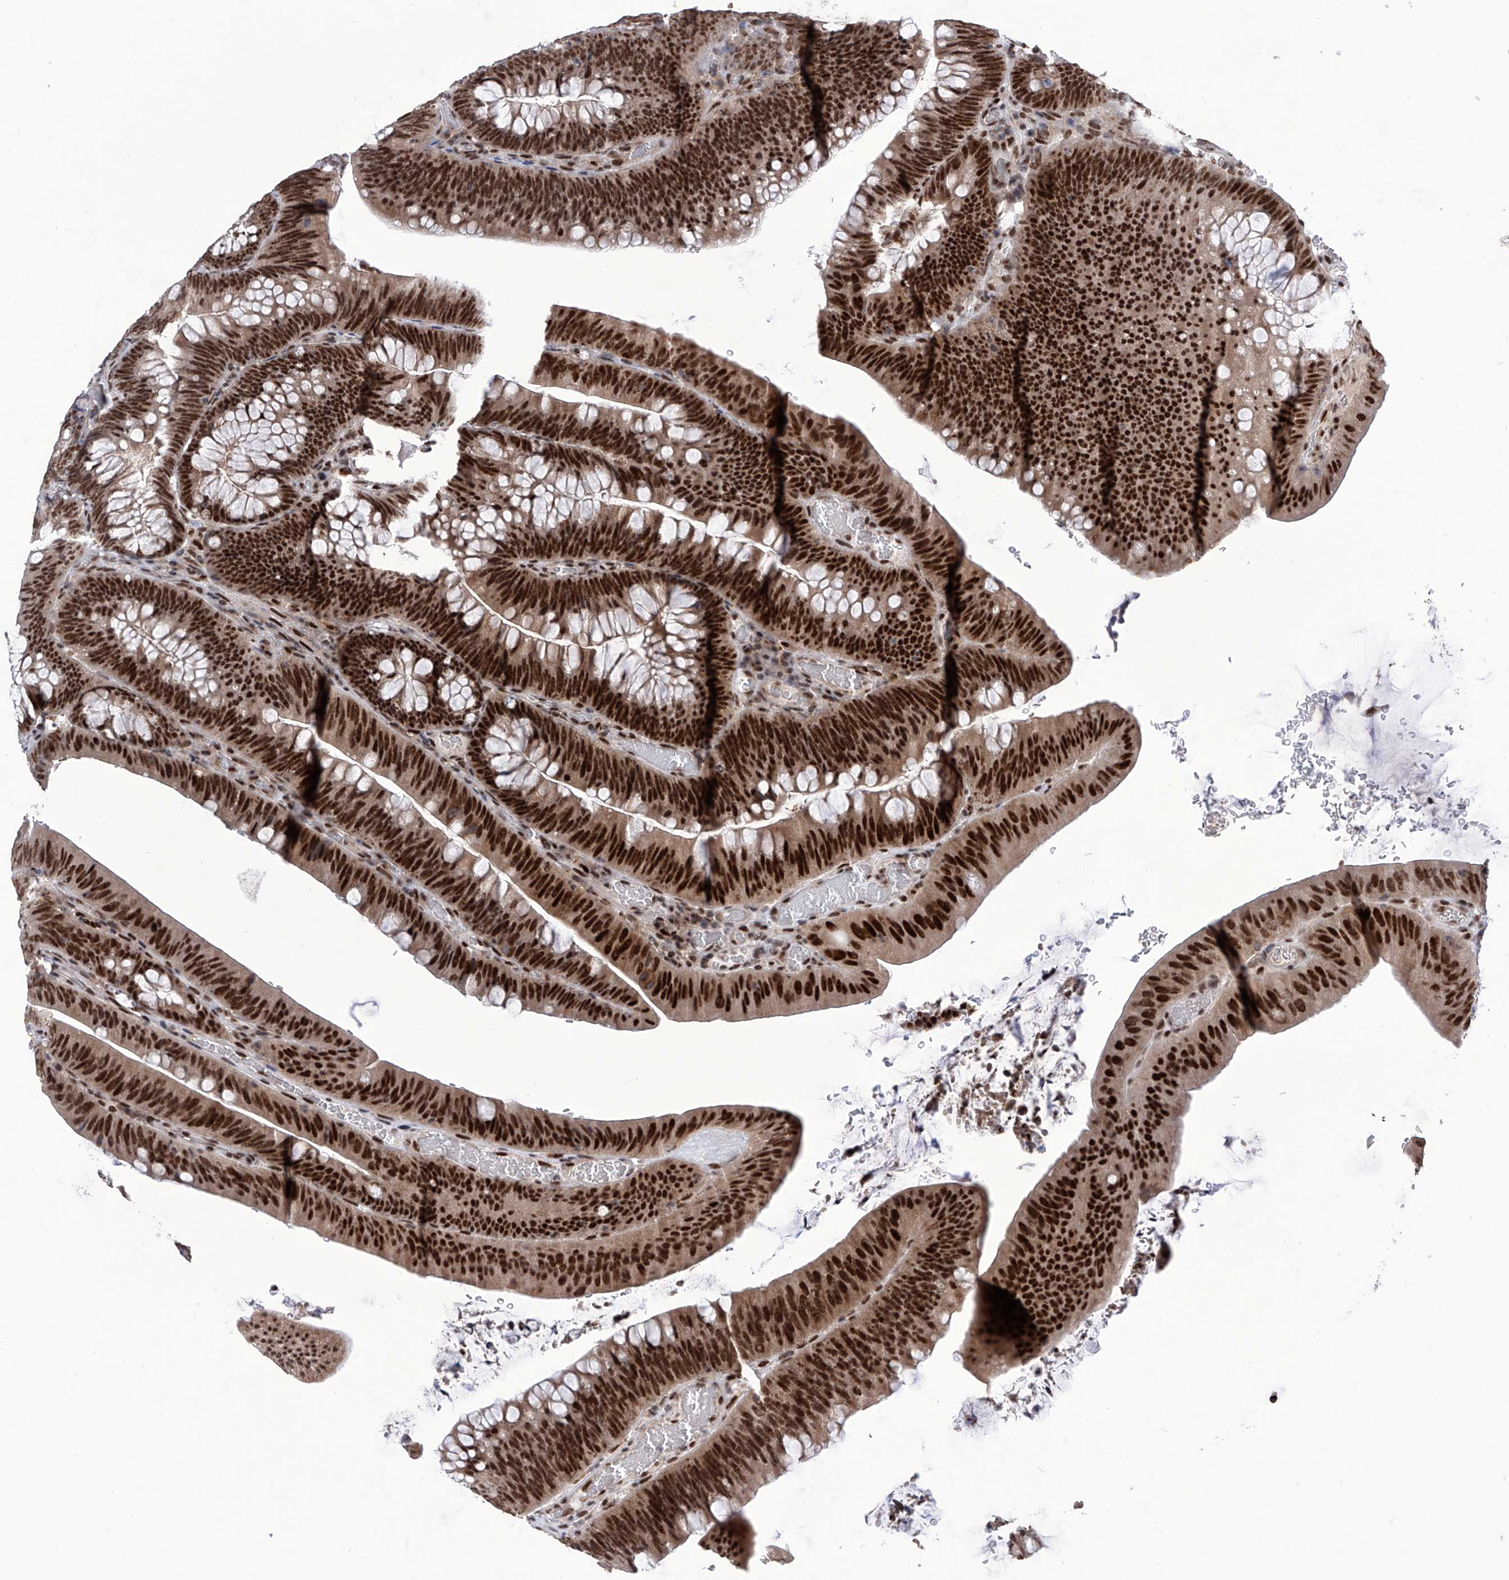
{"staining": {"intensity": "strong", "quantity": ">75%", "location": "nuclear"}, "tissue": "colorectal cancer", "cell_type": "Tumor cells", "image_type": "cancer", "snomed": [{"axis": "morphology", "description": "Normal tissue, NOS"}, {"axis": "topography", "description": "Colon"}], "caption": "A high amount of strong nuclear positivity is identified in approximately >75% of tumor cells in colorectal cancer tissue. Ihc stains the protein in brown and the nuclei are stained blue.", "gene": "RAD54L", "patient": {"sex": "female", "age": 82}}